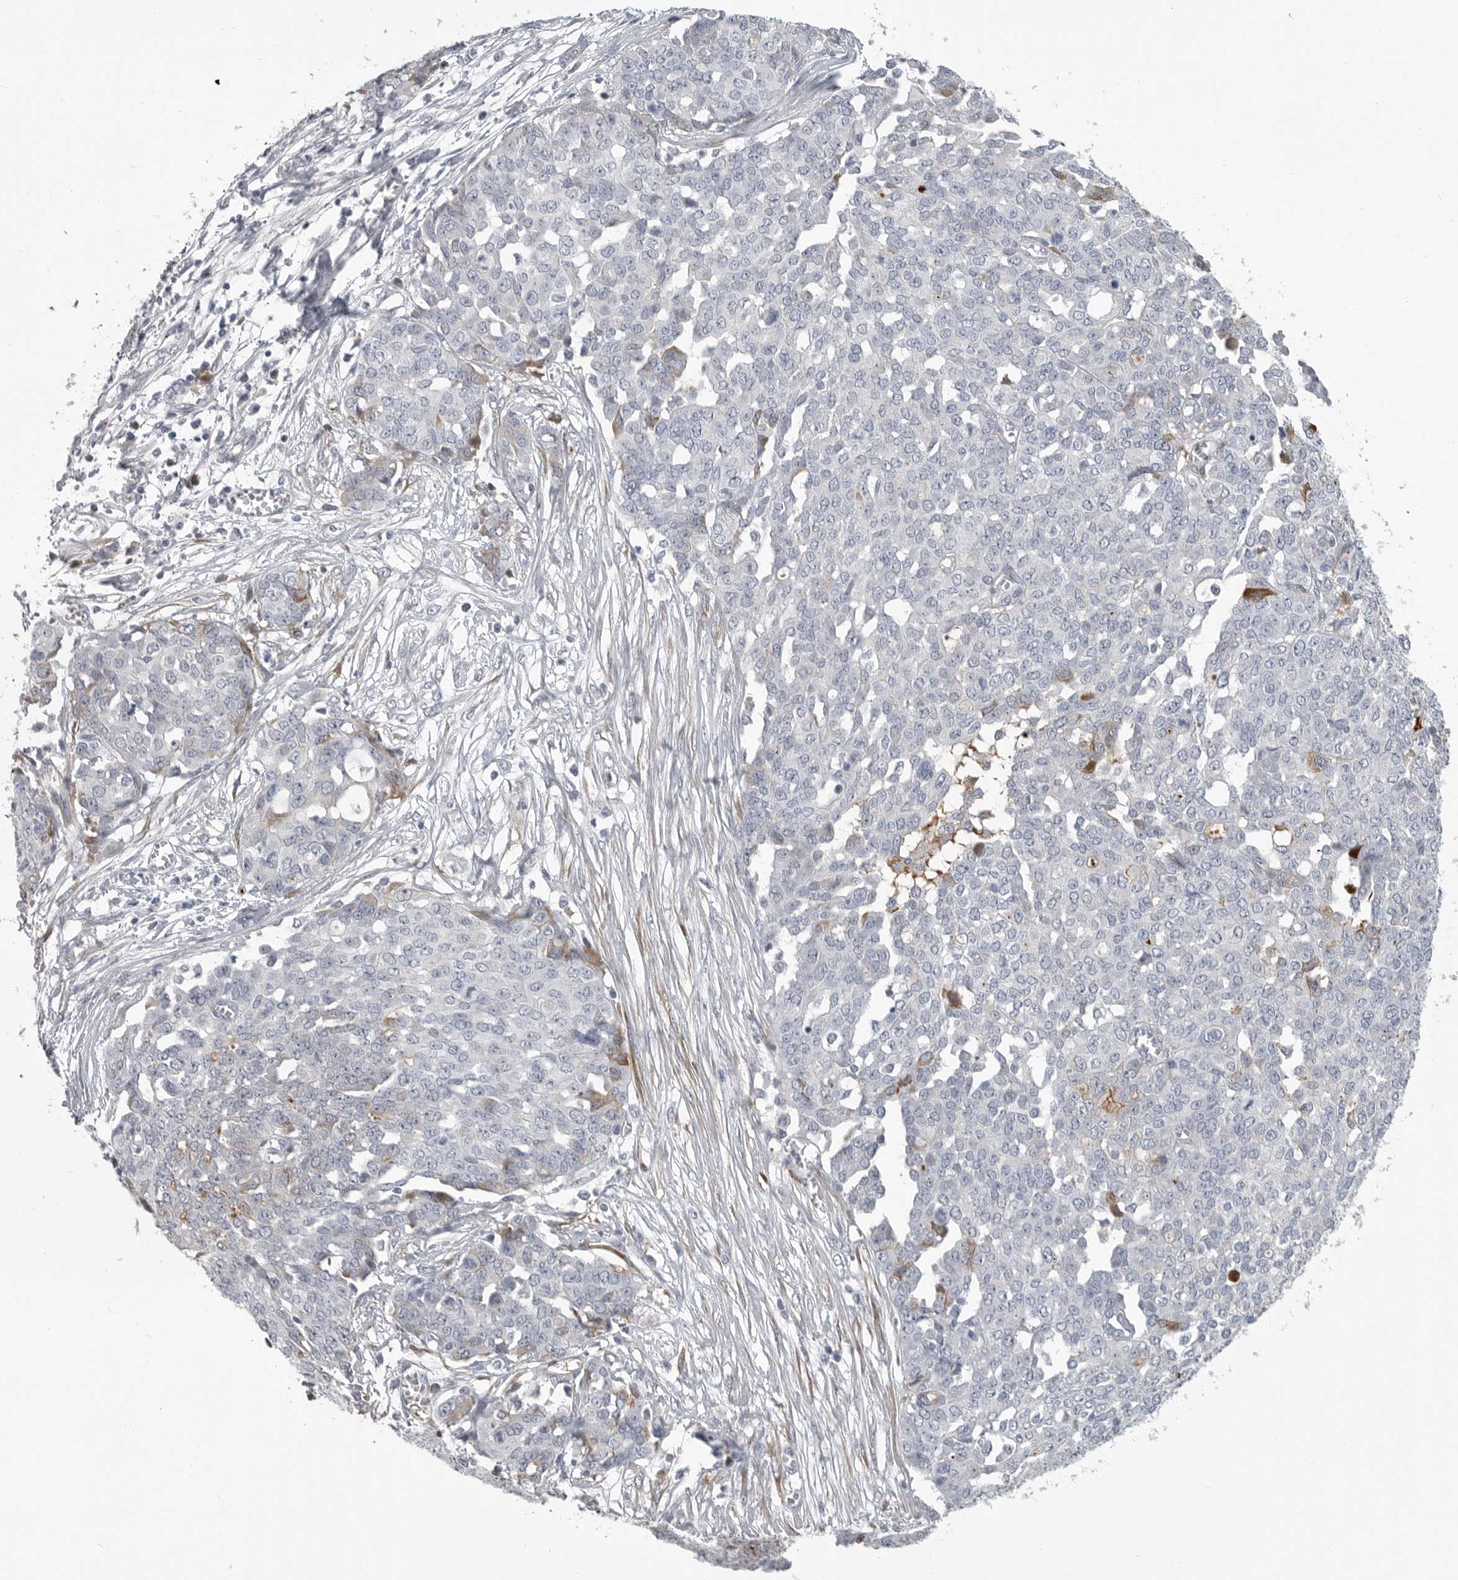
{"staining": {"intensity": "negative", "quantity": "none", "location": "none"}, "tissue": "ovarian cancer", "cell_type": "Tumor cells", "image_type": "cancer", "snomed": [{"axis": "morphology", "description": "Cystadenocarcinoma, serous, NOS"}, {"axis": "topography", "description": "Soft tissue"}, {"axis": "topography", "description": "Ovary"}], "caption": "Ovarian serous cystadenocarcinoma stained for a protein using immunohistochemistry (IHC) shows no expression tumor cells.", "gene": "SERPING1", "patient": {"sex": "female", "age": 57}}